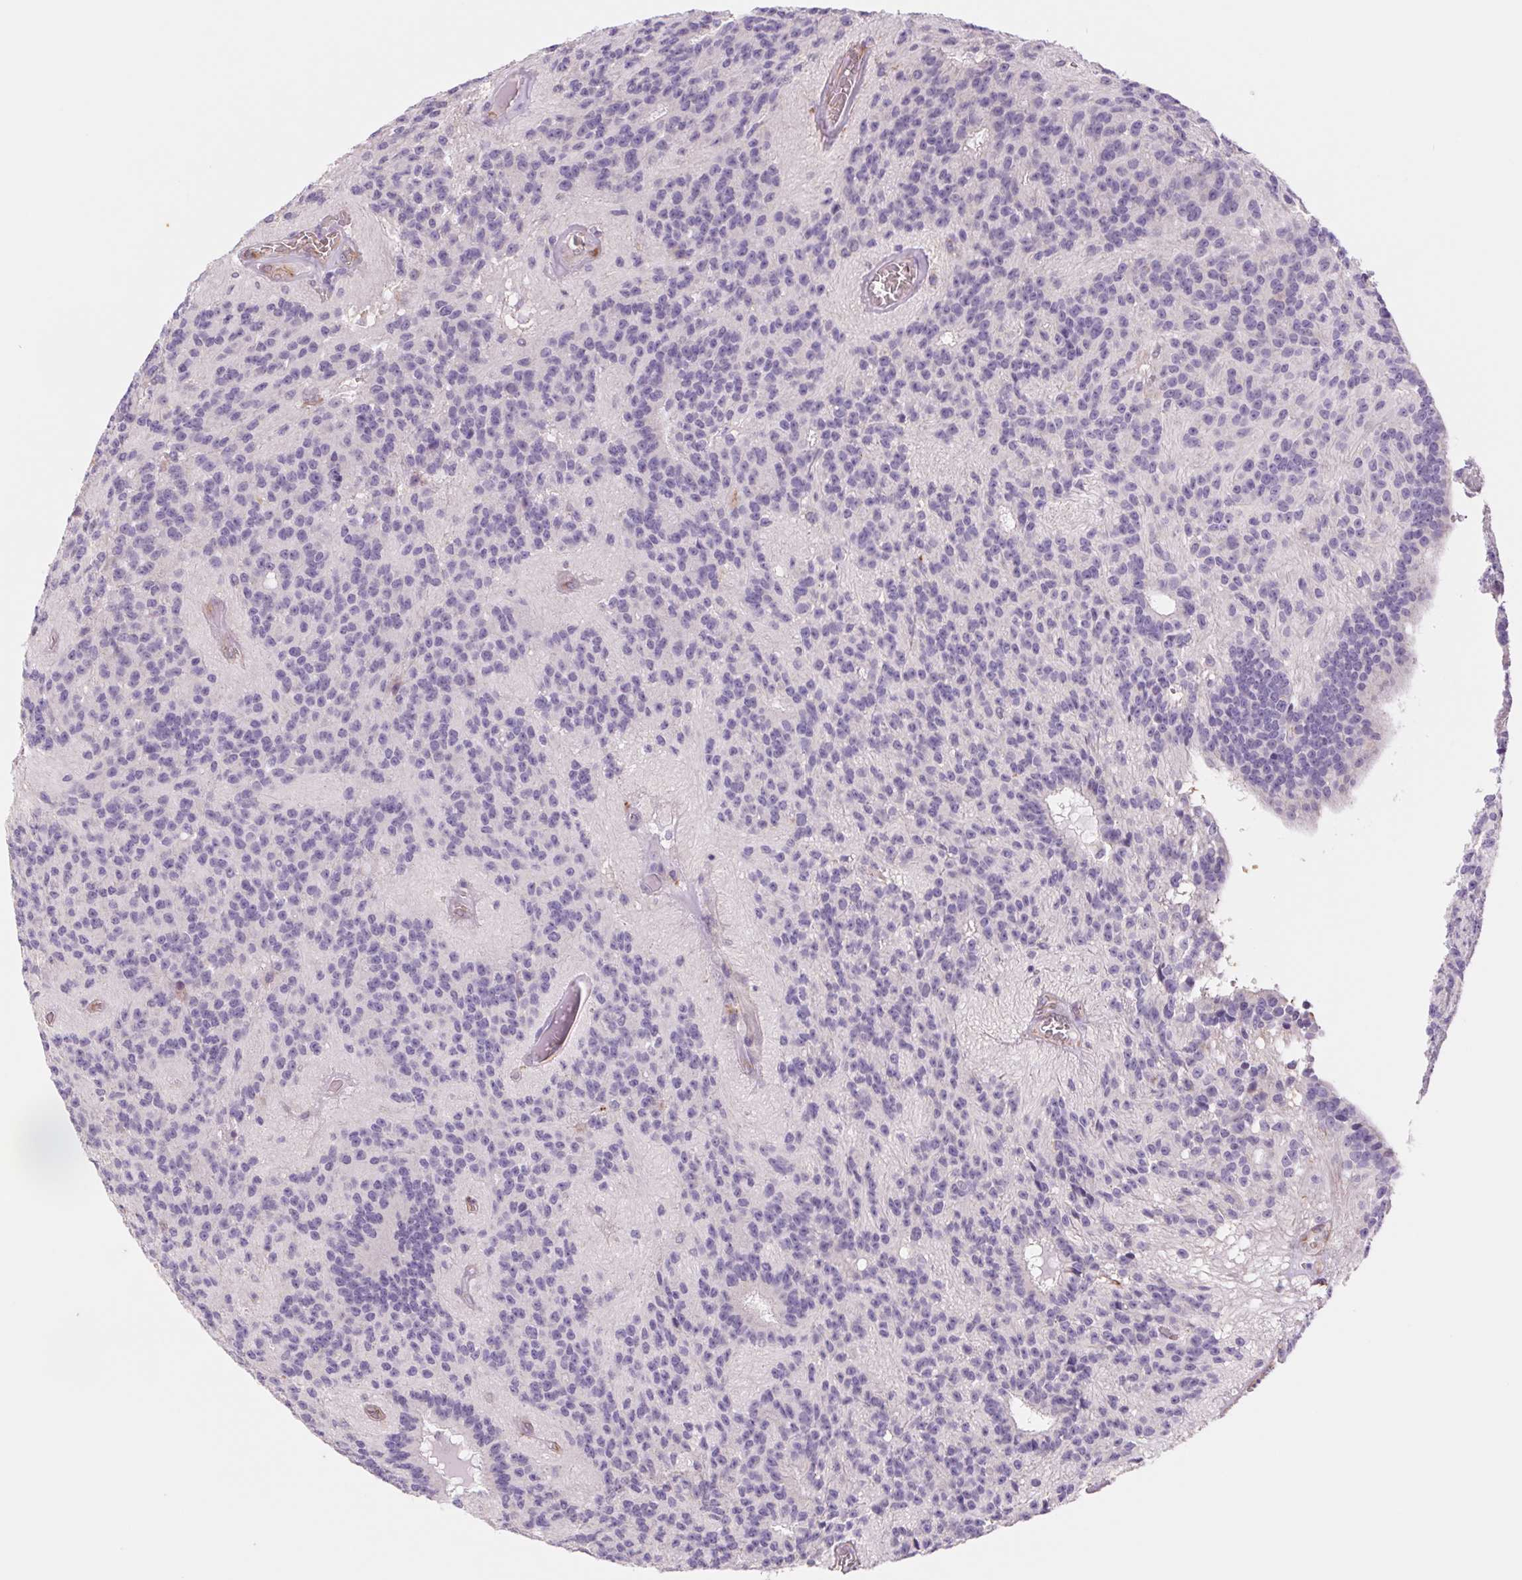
{"staining": {"intensity": "negative", "quantity": "none", "location": "none"}, "tissue": "glioma", "cell_type": "Tumor cells", "image_type": "cancer", "snomed": [{"axis": "morphology", "description": "Glioma, malignant, Low grade"}, {"axis": "topography", "description": "Brain"}], "caption": "A high-resolution micrograph shows IHC staining of low-grade glioma (malignant), which reveals no significant staining in tumor cells.", "gene": "IGFL3", "patient": {"sex": "male", "age": 31}}